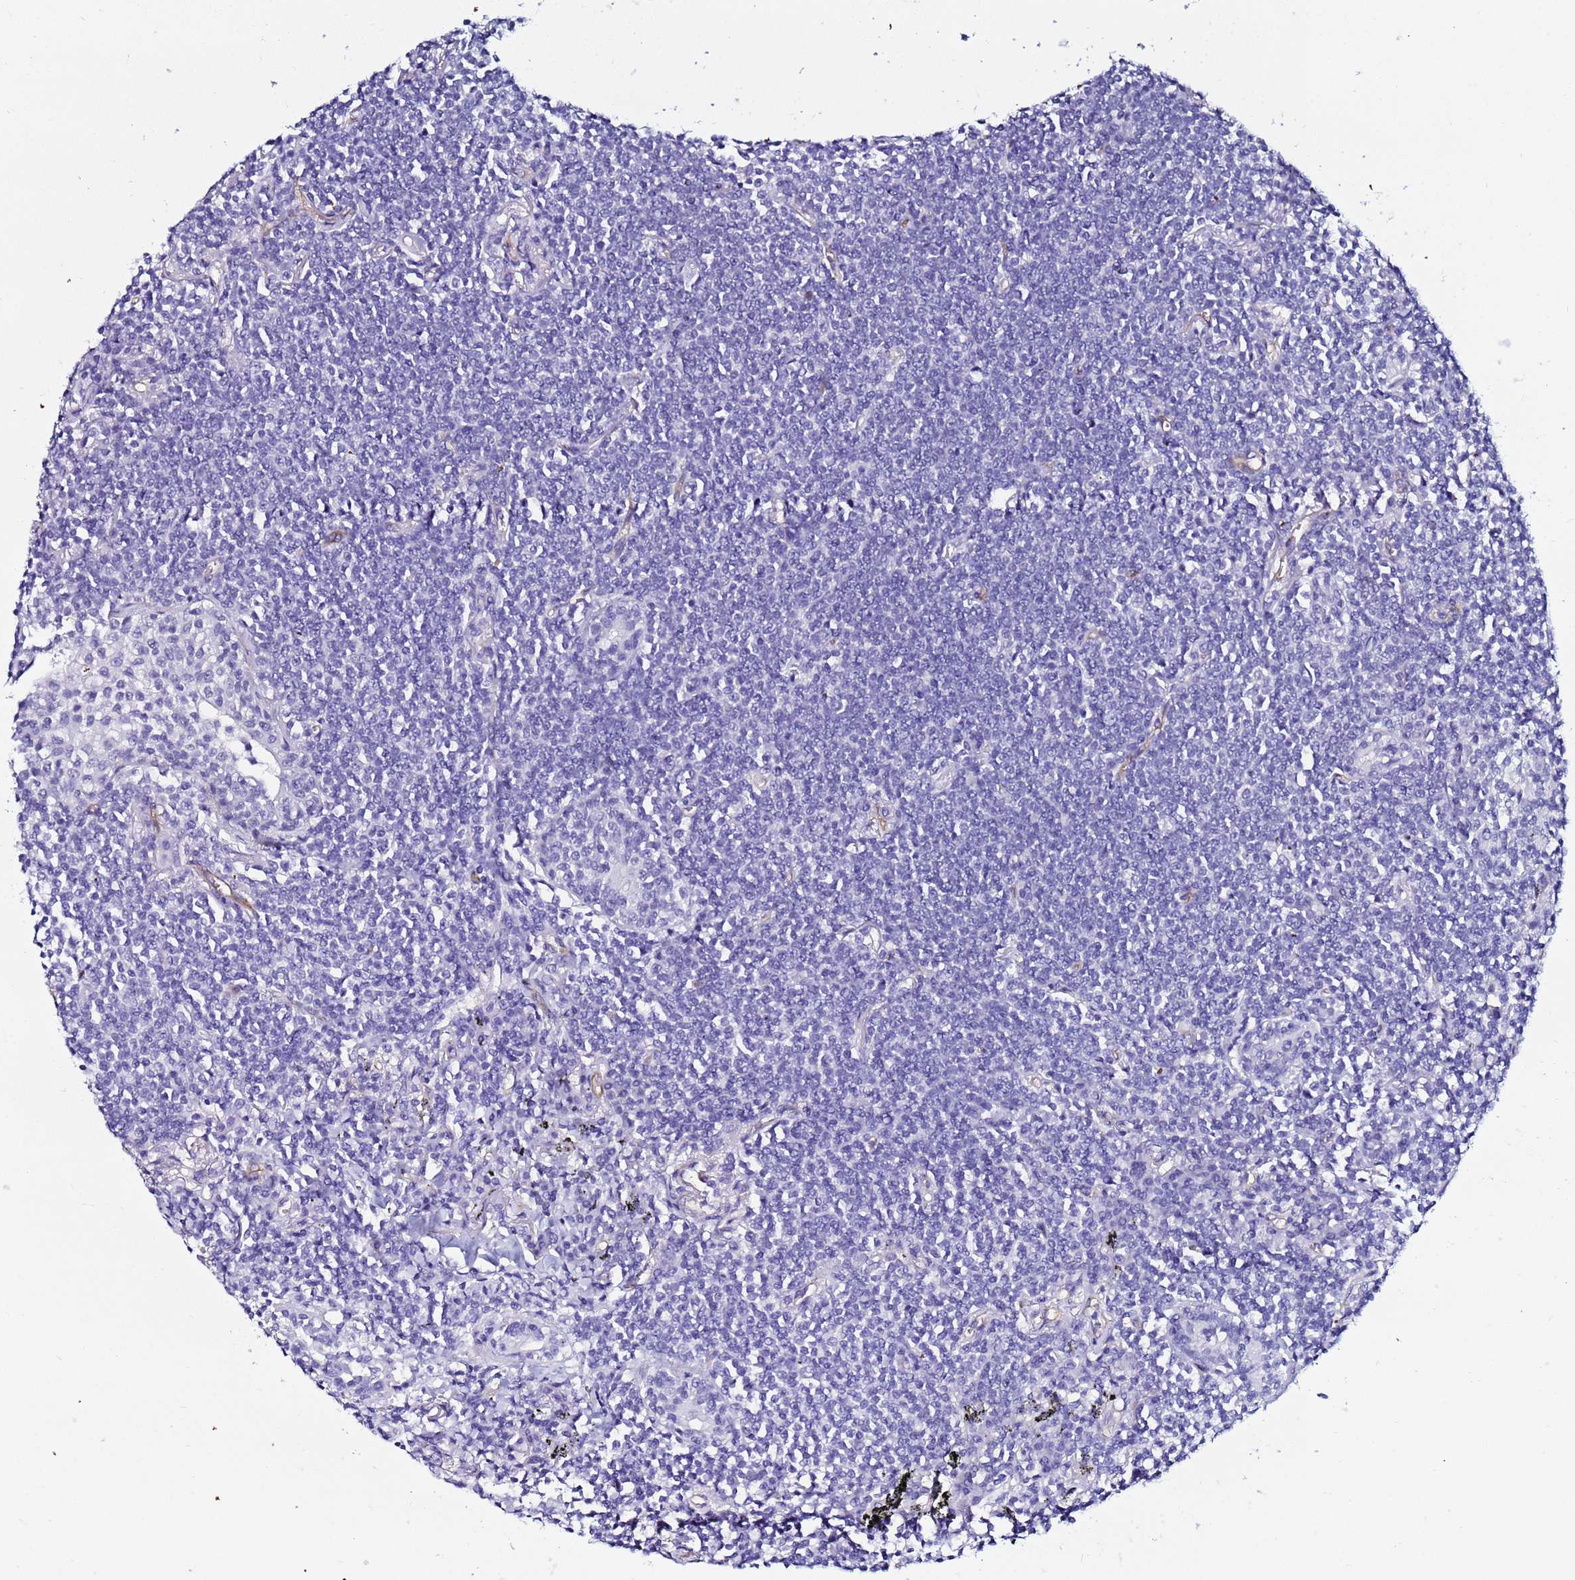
{"staining": {"intensity": "negative", "quantity": "none", "location": "none"}, "tissue": "lymphoma", "cell_type": "Tumor cells", "image_type": "cancer", "snomed": [{"axis": "morphology", "description": "Malignant lymphoma, non-Hodgkin's type, Low grade"}, {"axis": "topography", "description": "Lung"}], "caption": "Protein analysis of low-grade malignant lymphoma, non-Hodgkin's type exhibits no significant staining in tumor cells.", "gene": "DEFB104A", "patient": {"sex": "female", "age": 71}}